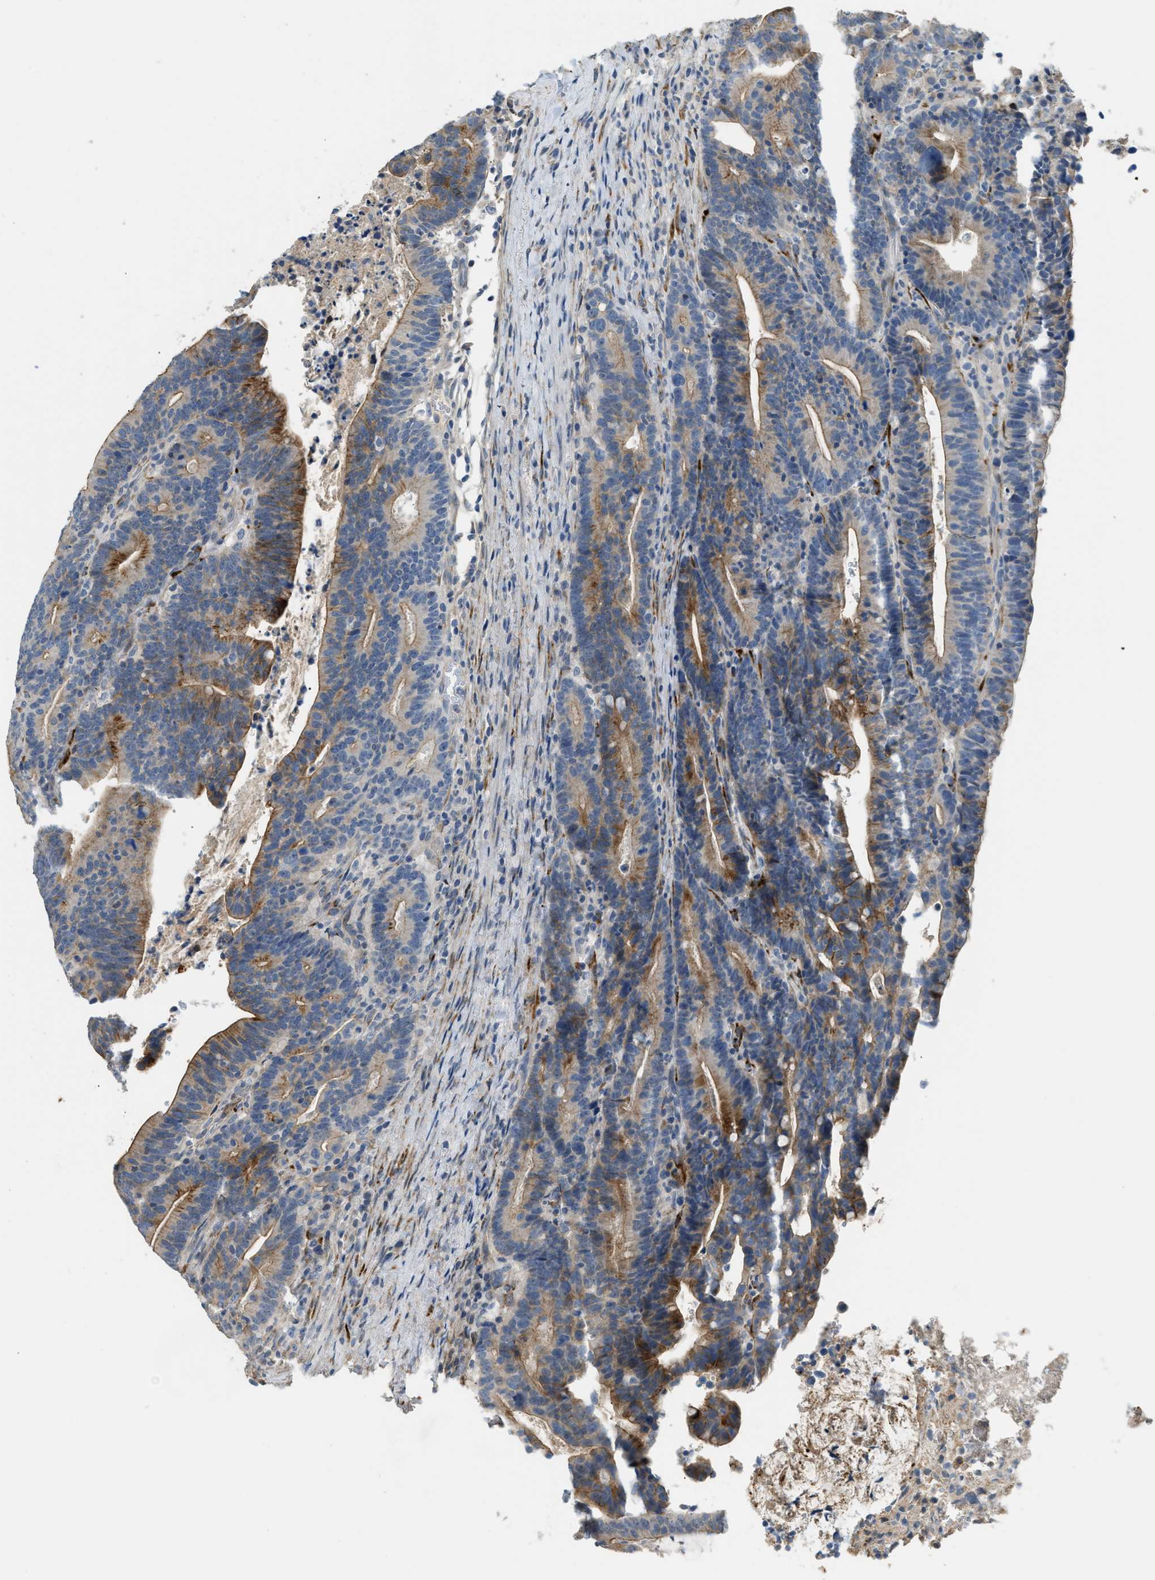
{"staining": {"intensity": "moderate", "quantity": "25%-75%", "location": "cytoplasmic/membranous"}, "tissue": "colorectal cancer", "cell_type": "Tumor cells", "image_type": "cancer", "snomed": [{"axis": "morphology", "description": "Adenocarcinoma, NOS"}, {"axis": "topography", "description": "Colon"}], "caption": "Brown immunohistochemical staining in human colorectal cancer demonstrates moderate cytoplasmic/membranous expression in about 25%-75% of tumor cells.", "gene": "TMEM154", "patient": {"sex": "female", "age": 66}}